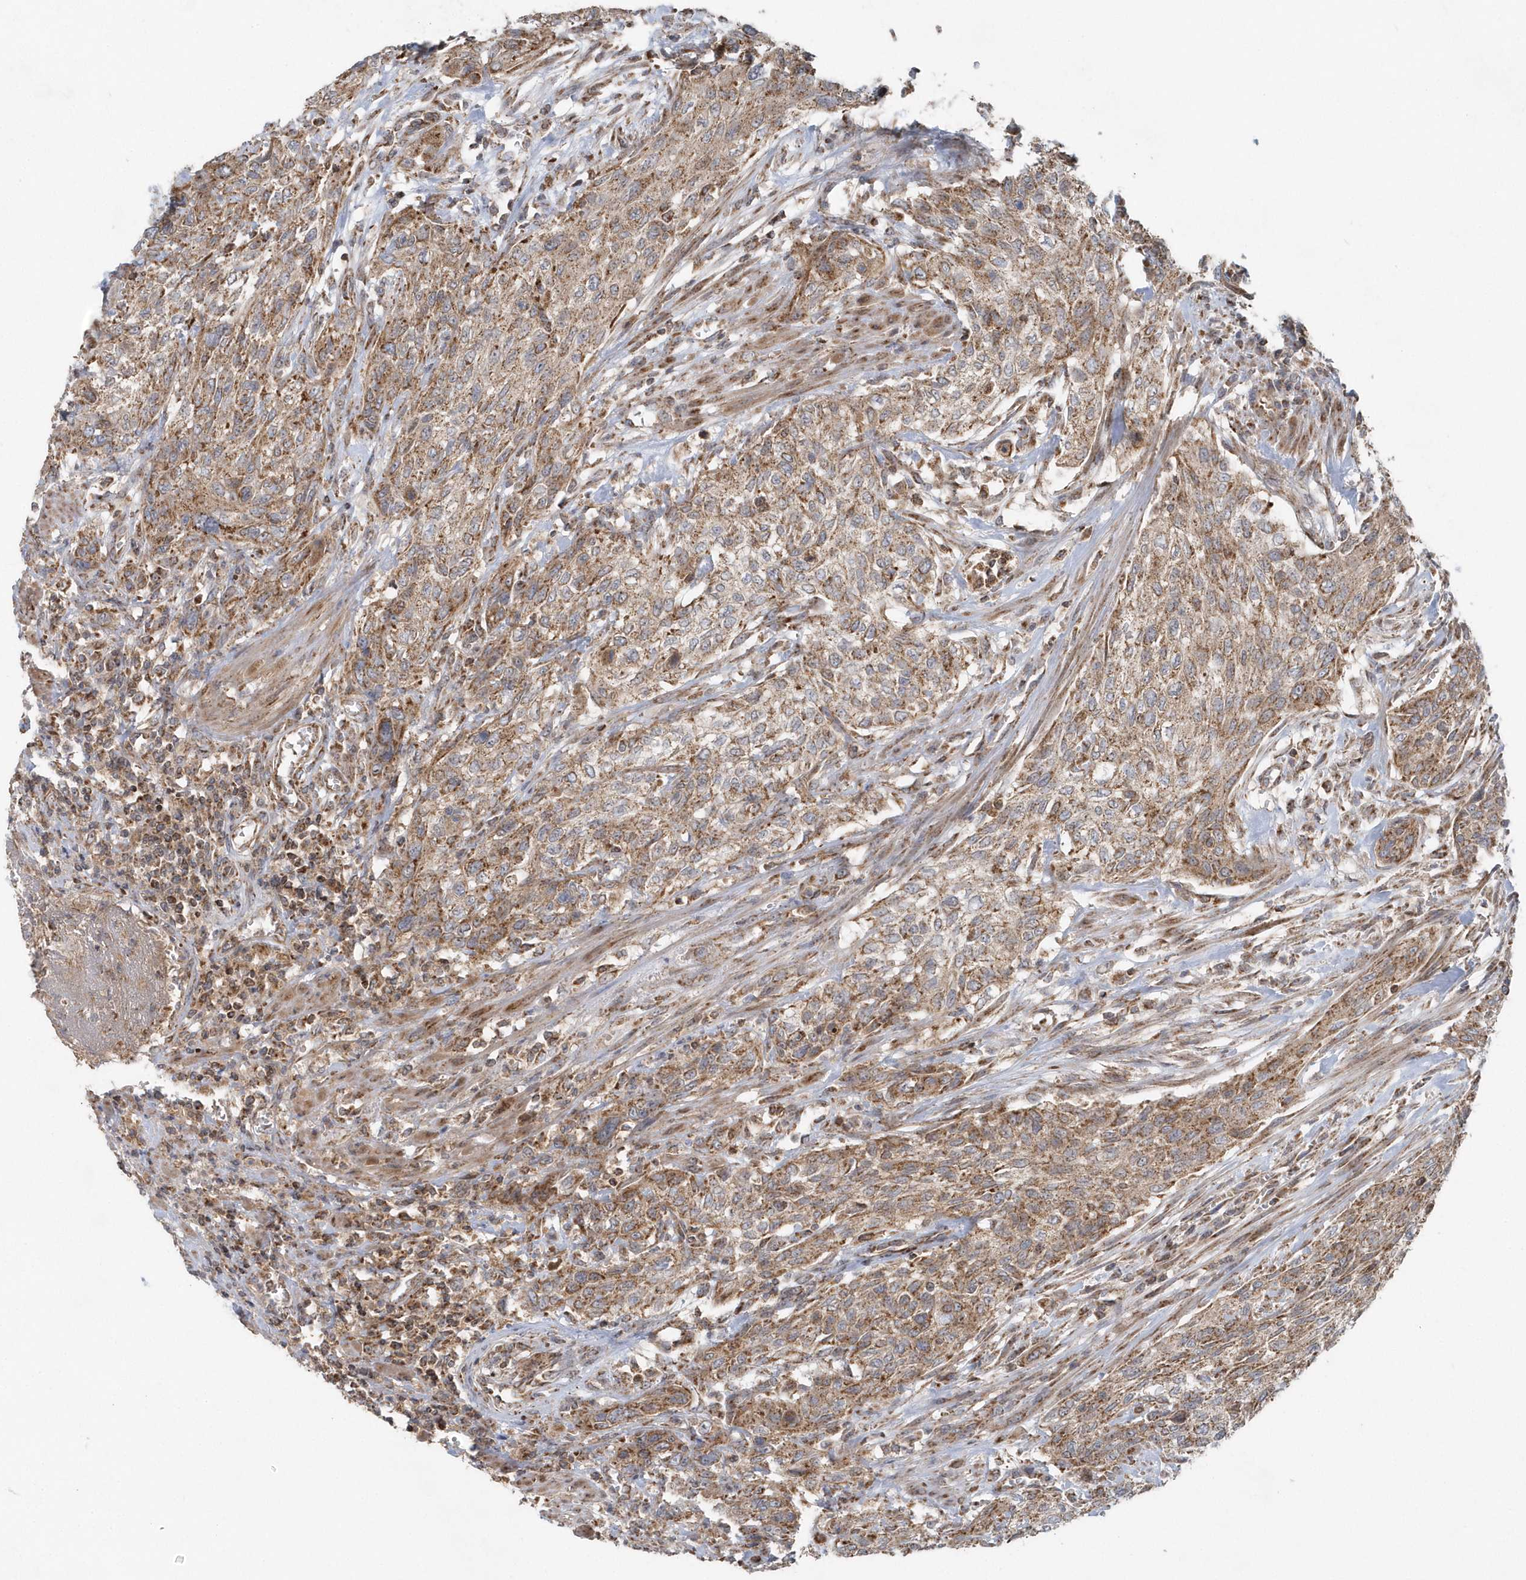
{"staining": {"intensity": "moderate", "quantity": ">75%", "location": "cytoplasmic/membranous"}, "tissue": "urothelial cancer", "cell_type": "Tumor cells", "image_type": "cancer", "snomed": [{"axis": "morphology", "description": "Urothelial carcinoma, High grade"}, {"axis": "topography", "description": "Urinary bladder"}], "caption": "High-grade urothelial carcinoma stained with IHC exhibits moderate cytoplasmic/membranous staining in about >75% of tumor cells.", "gene": "PPP1R7", "patient": {"sex": "male", "age": 35}}